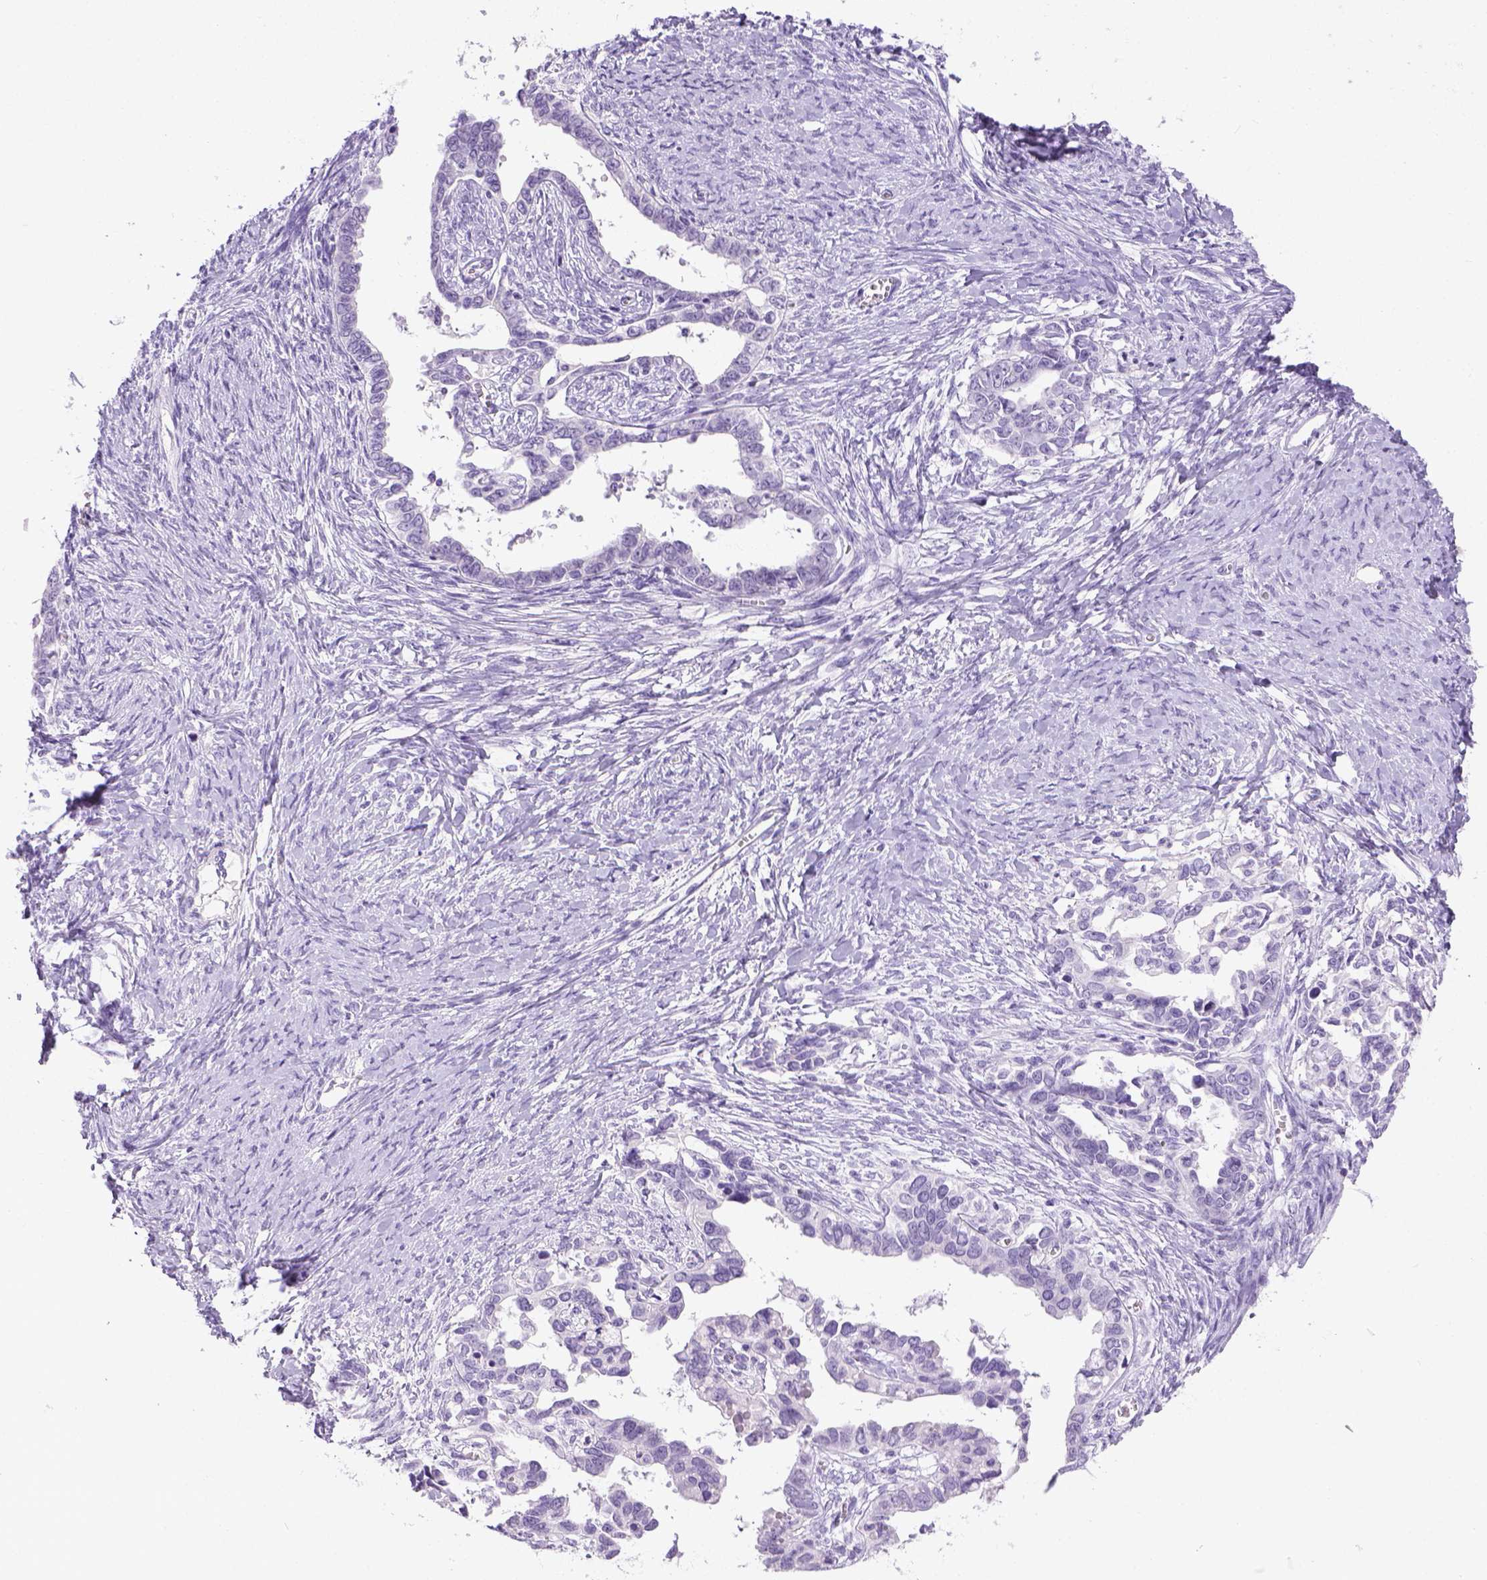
{"staining": {"intensity": "negative", "quantity": "none", "location": "none"}, "tissue": "ovarian cancer", "cell_type": "Tumor cells", "image_type": "cancer", "snomed": [{"axis": "morphology", "description": "Cystadenocarcinoma, serous, NOS"}, {"axis": "topography", "description": "Ovary"}], "caption": "Protein analysis of ovarian serous cystadenocarcinoma reveals no significant positivity in tumor cells. (DAB immunohistochemistry (IHC) visualized using brightfield microscopy, high magnification).", "gene": "TMEM38A", "patient": {"sex": "female", "age": 69}}